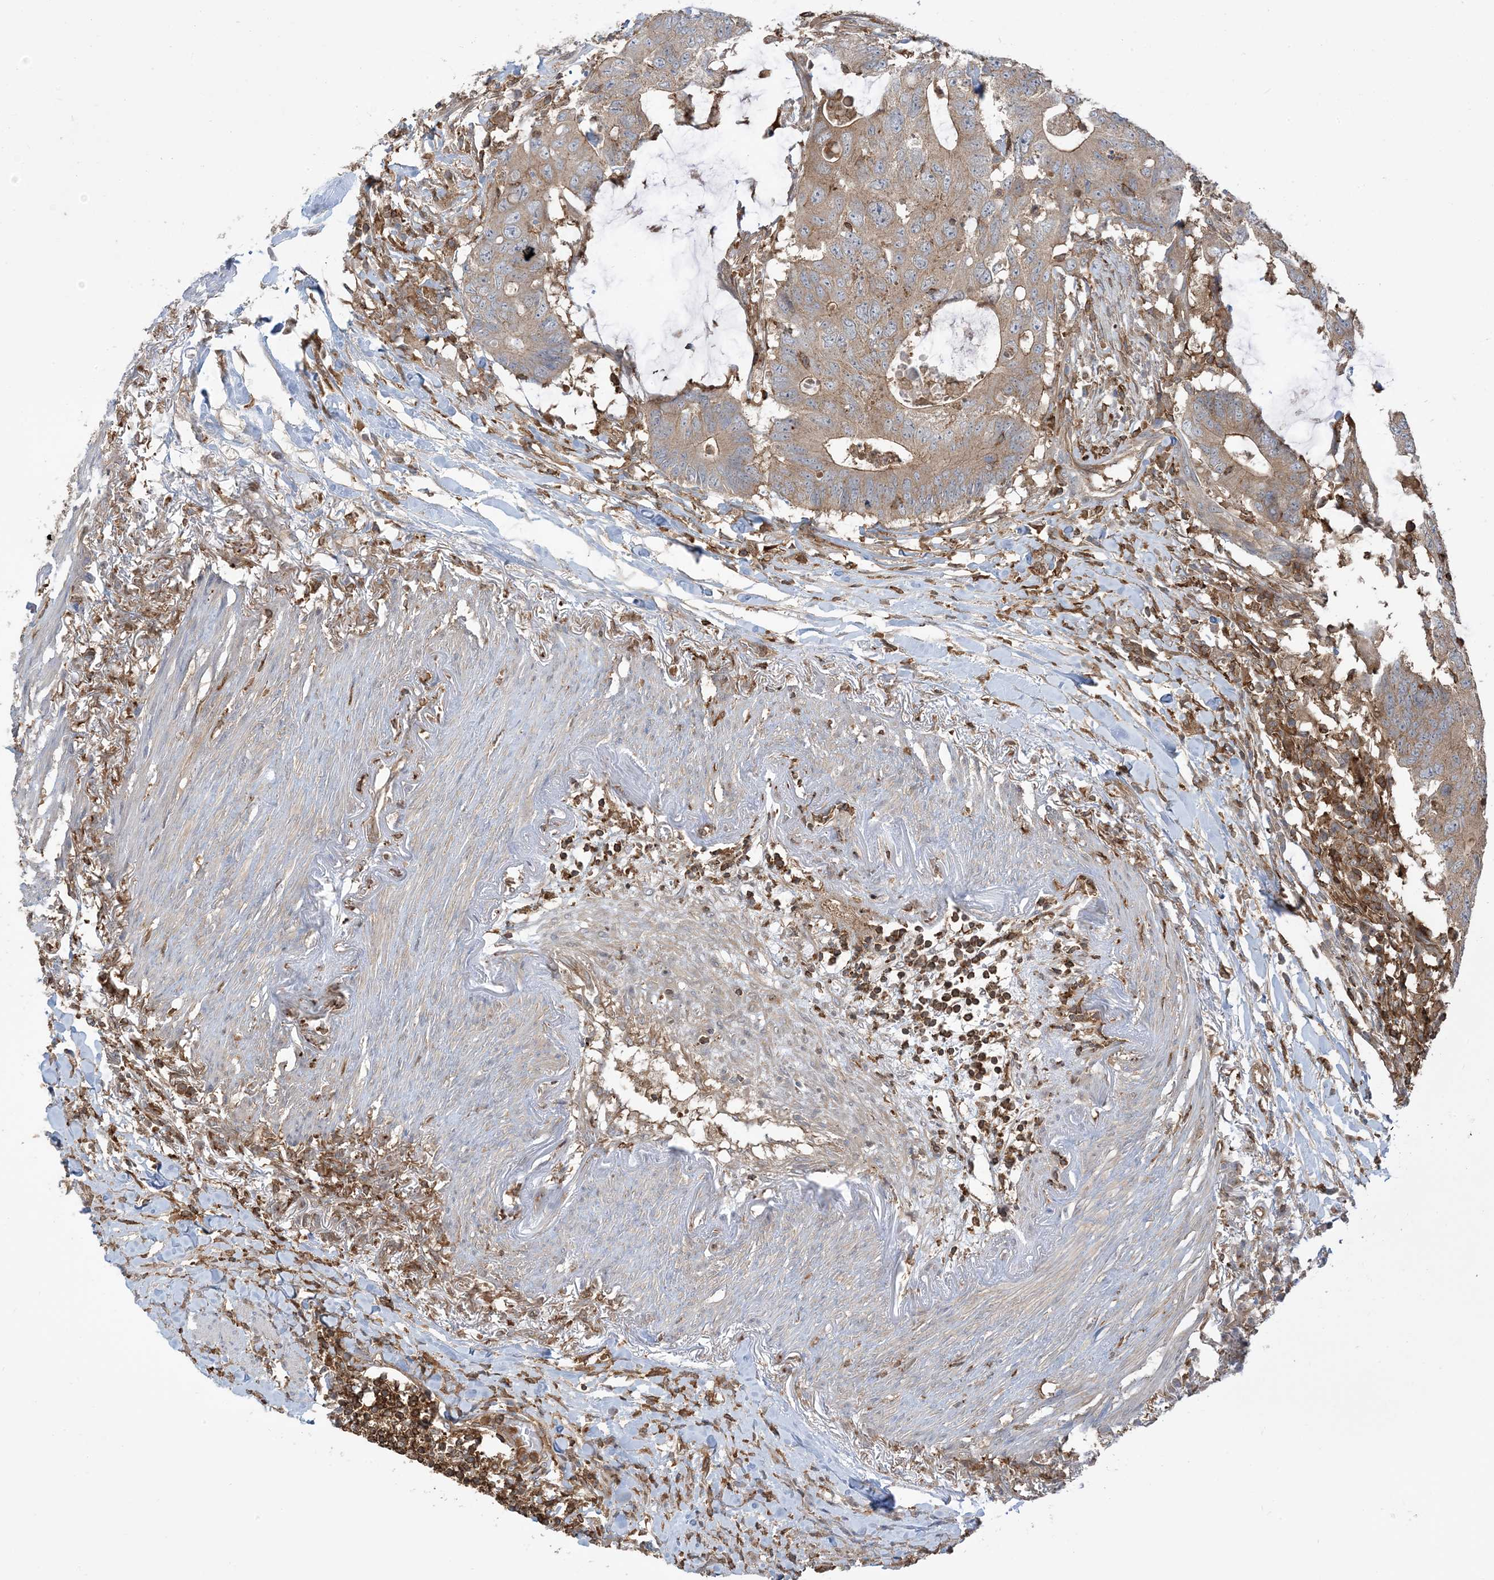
{"staining": {"intensity": "moderate", "quantity": ">75%", "location": "cytoplasmic/membranous"}, "tissue": "colorectal cancer", "cell_type": "Tumor cells", "image_type": "cancer", "snomed": [{"axis": "morphology", "description": "Adenocarcinoma, NOS"}, {"axis": "topography", "description": "Colon"}], "caption": "Moderate cytoplasmic/membranous staining is identified in about >75% of tumor cells in colorectal adenocarcinoma.", "gene": "CAPZB", "patient": {"sex": "male", "age": 71}}